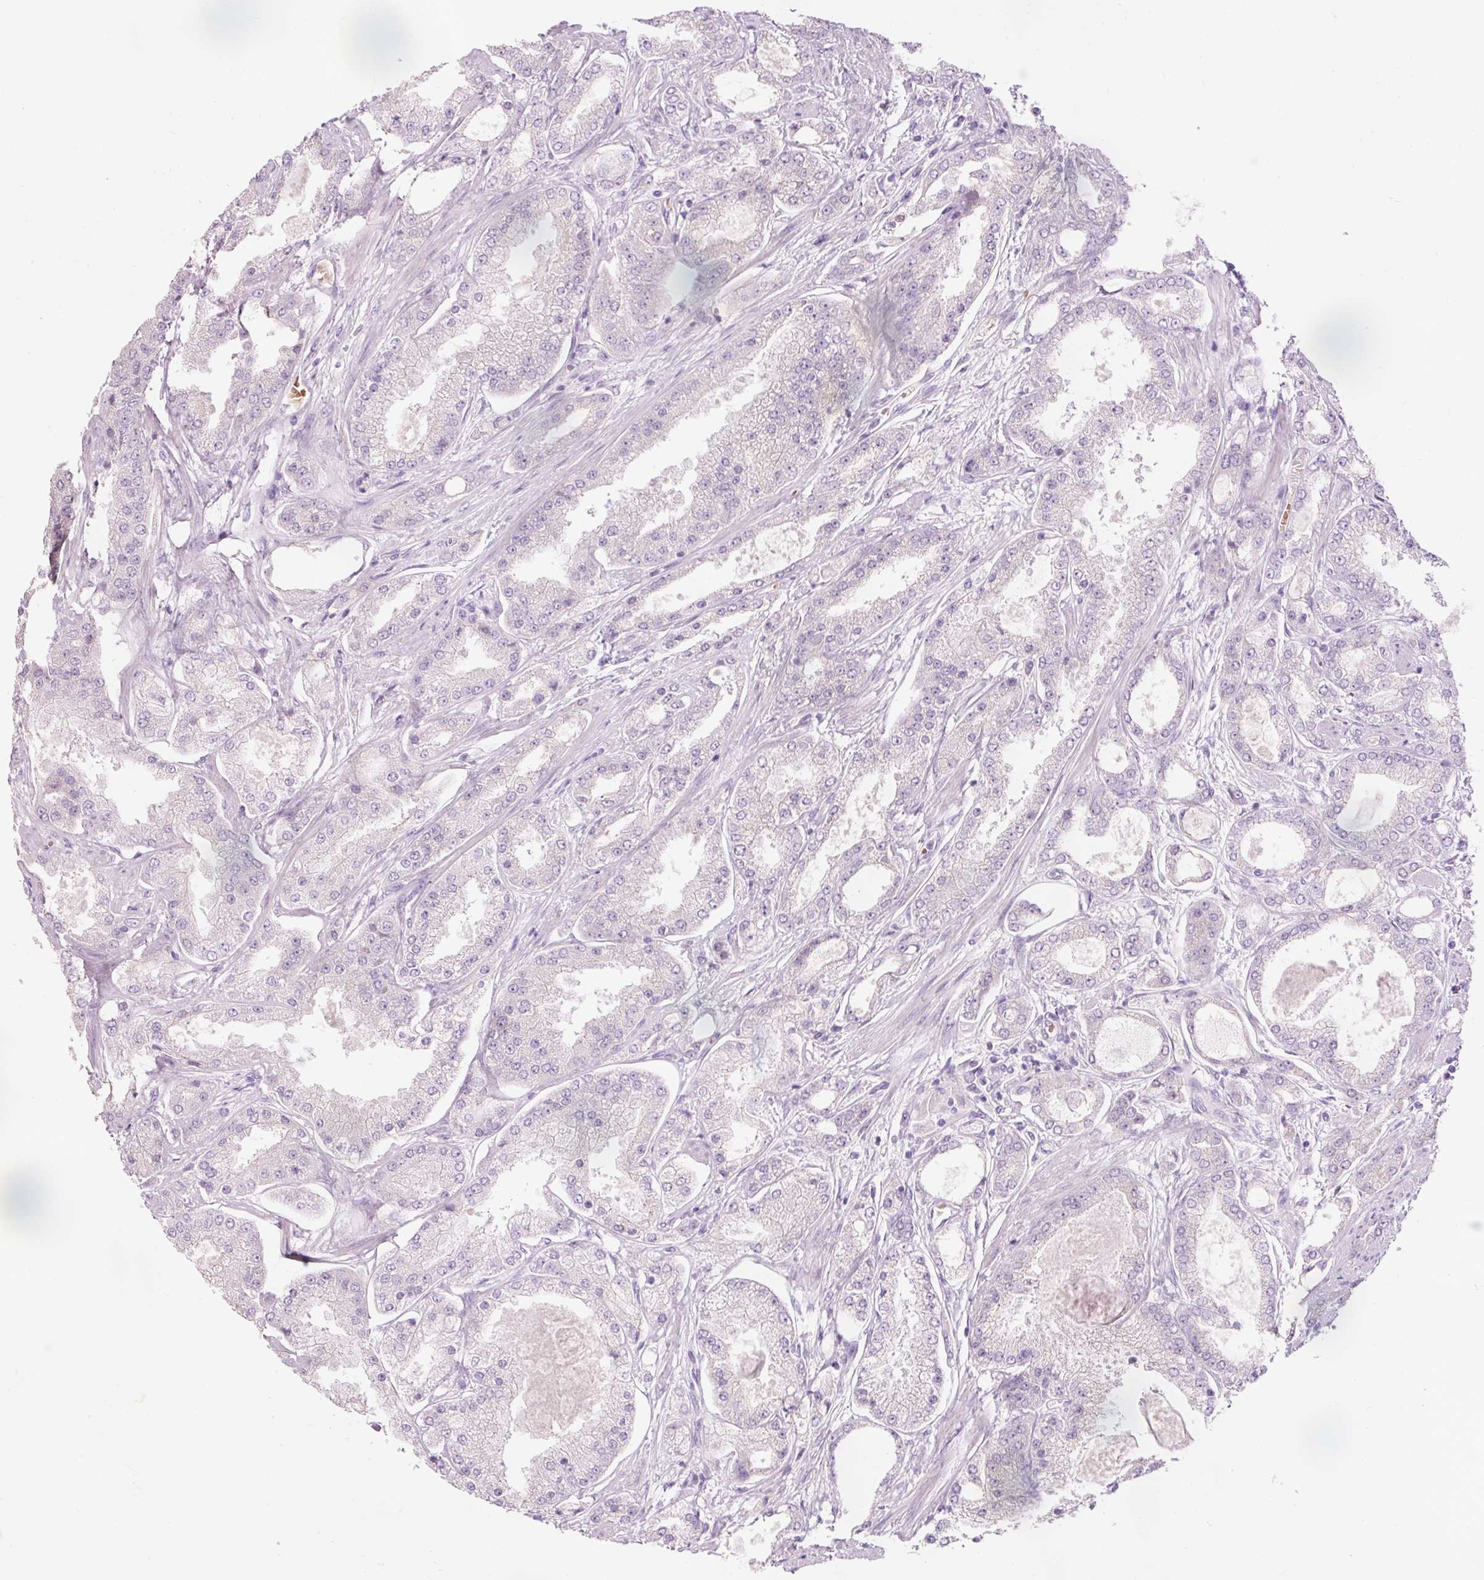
{"staining": {"intensity": "negative", "quantity": "none", "location": "none"}, "tissue": "prostate cancer", "cell_type": "Tumor cells", "image_type": "cancer", "snomed": [{"axis": "morphology", "description": "Adenocarcinoma, High grade"}, {"axis": "topography", "description": "Prostate"}], "caption": "Tumor cells are negative for brown protein staining in prostate adenocarcinoma (high-grade). (DAB (3,3'-diaminobenzidine) immunohistochemistry with hematoxylin counter stain).", "gene": "DHRS11", "patient": {"sex": "male", "age": 69}}